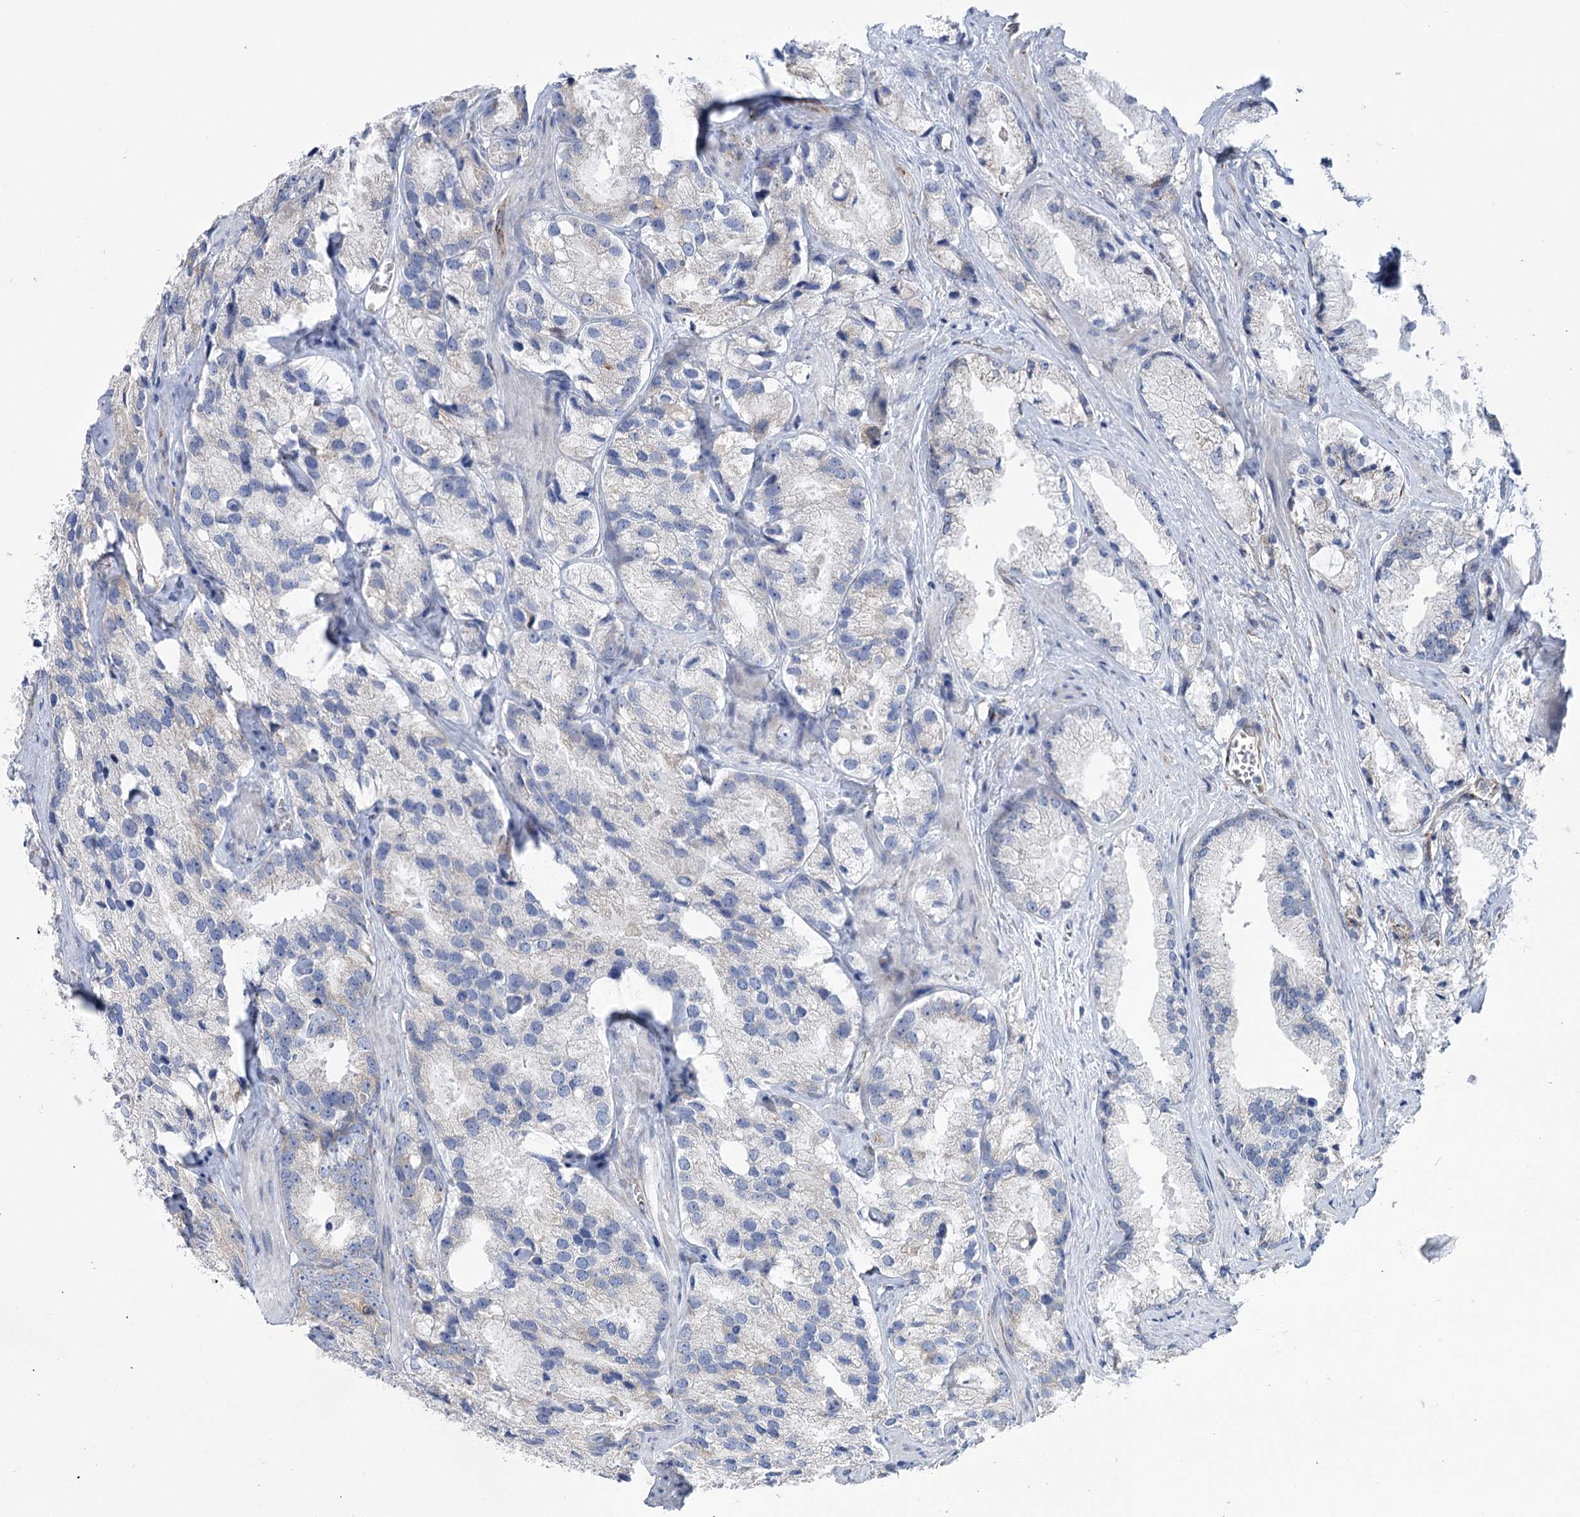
{"staining": {"intensity": "negative", "quantity": "none", "location": "none"}, "tissue": "prostate cancer", "cell_type": "Tumor cells", "image_type": "cancer", "snomed": [{"axis": "morphology", "description": "Adenocarcinoma, High grade"}, {"axis": "topography", "description": "Prostate"}], "caption": "IHC micrograph of neoplastic tissue: prostate cancer (high-grade adenocarcinoma) stained with DAB displays no significant protein expression in tumor cells.", "gene": "YTHDC2", "patient": {"sex": "male", "age": 66}}